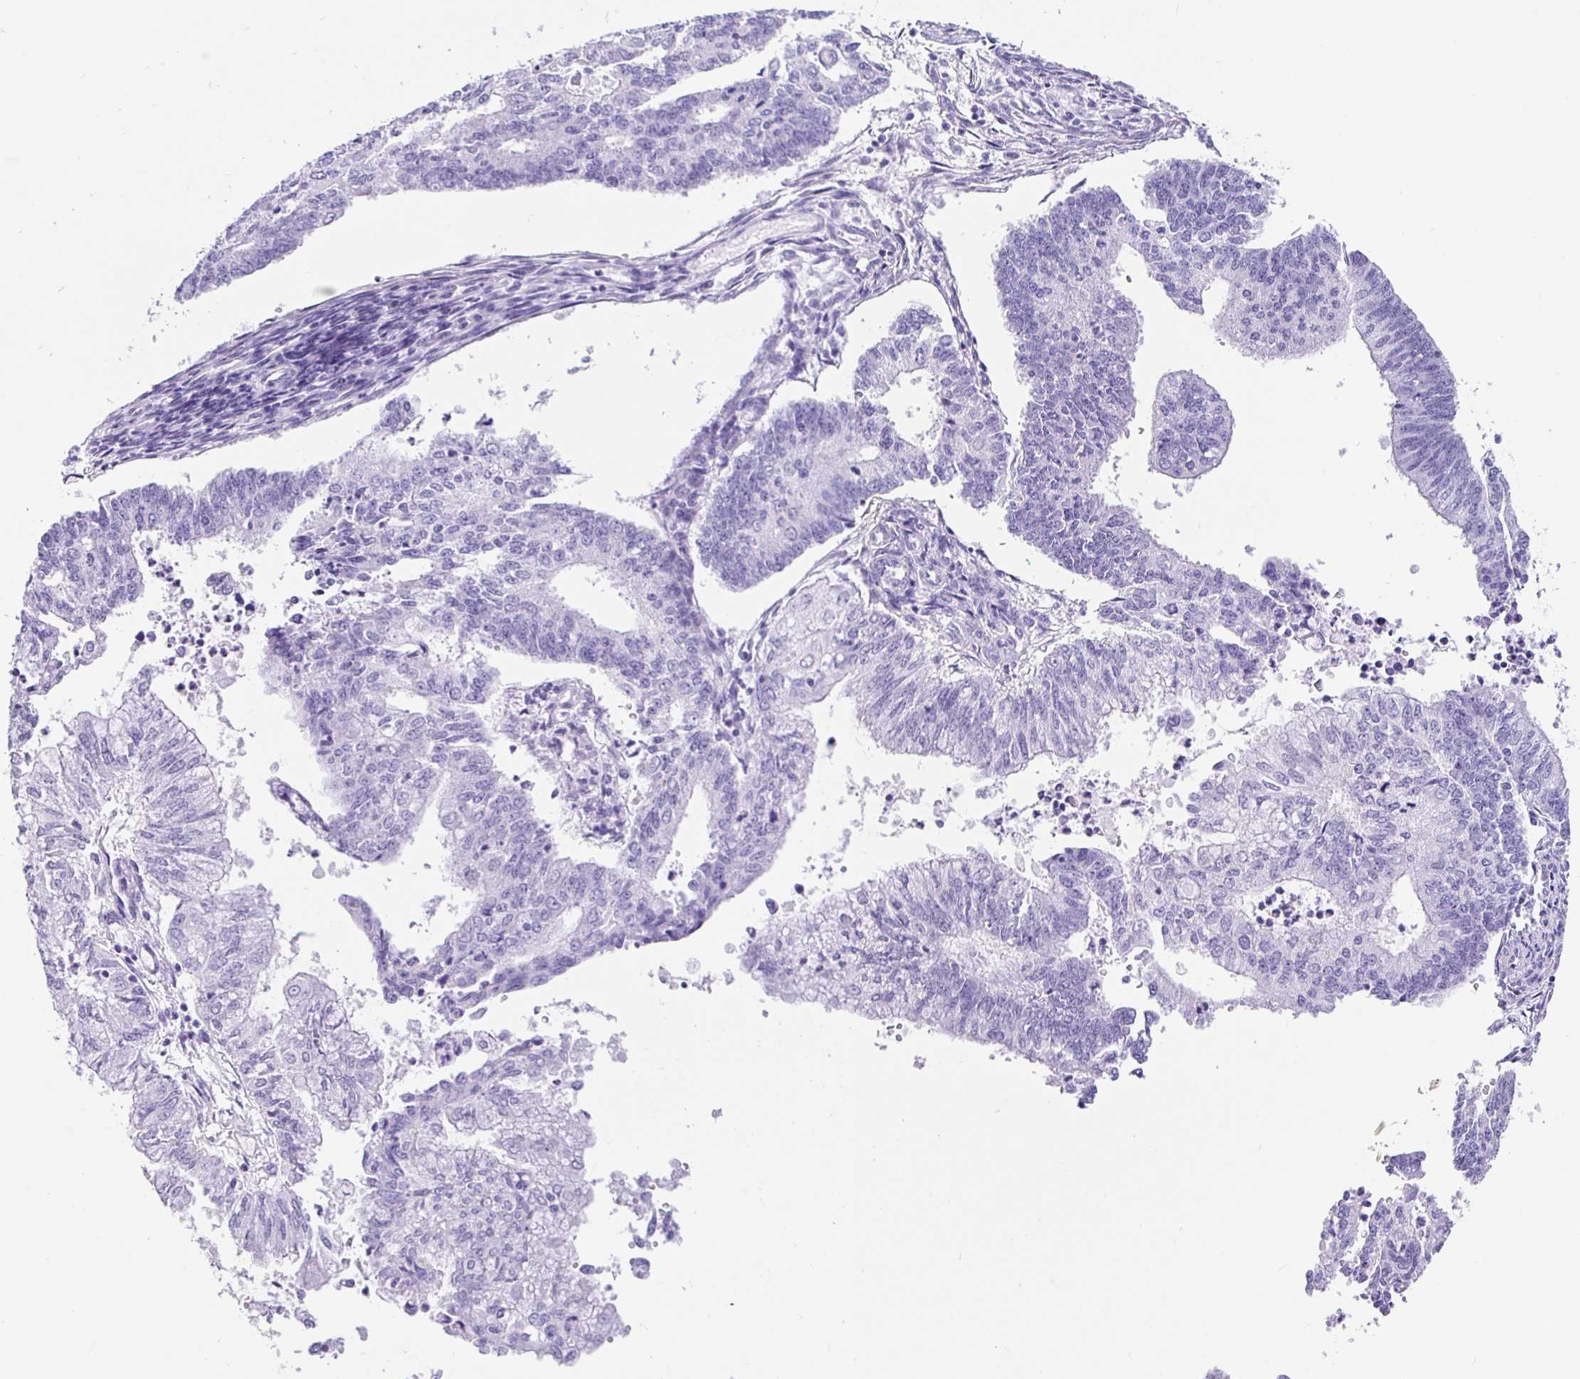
{"staining": {"intensity": "negative", "quantity": "none", "location": "none"}, "tissue": "endometrial cancer", "cell_type": "Tumor cells", "image_type": "cancer", "snomed": [{"axis": "morphology", "description": "Adenocarcinoma, NOS"}, {"axis": "topography", "description": "Endometrium"}], "caption": "An image of human endometrial cancer (adenocarcinoma) is negative for staining in tumor cells.", "gene": "PRAMEF19", "patient": {"sex": "female", "age": 61}}